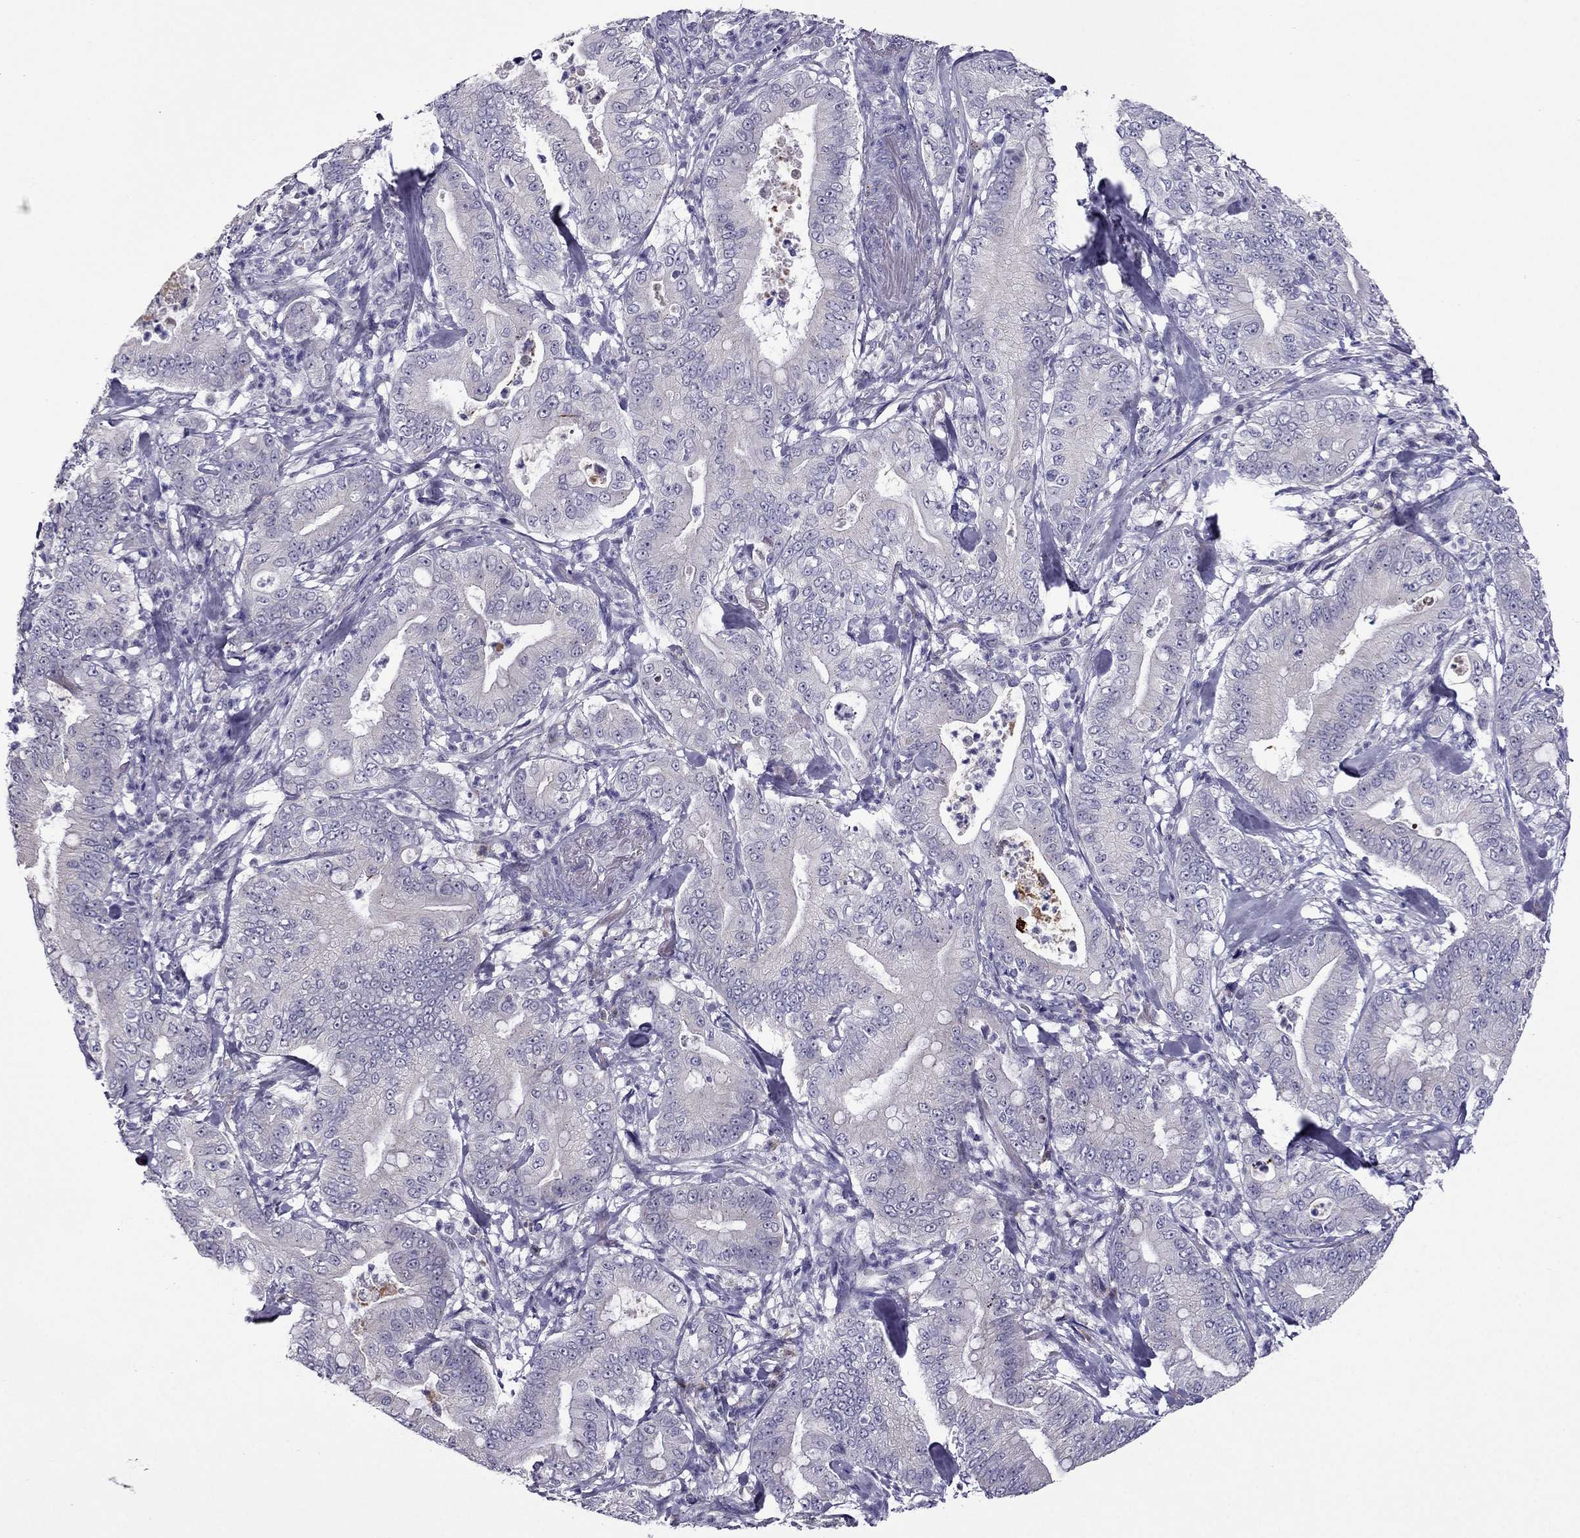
{"staining": {"intensity": "negative", "quantity": "none", "location": "none"}, "tissue": "pancreatic cancer", "cell_type": "Tumor cells", "image_type": "cancer", "snomed": [{"axis": "morphology", "description": "Adenocarcinoma, NOS"}, {"axis": "topography", "description": "Pancreas"}], "caption": "Pancreatic cancer stained for a protein using immunohistochemistry (IHC) exhibits no positivity tumor cells.", "gene": "MYBPH", "patient": {"sex": "male", "age": 71}}